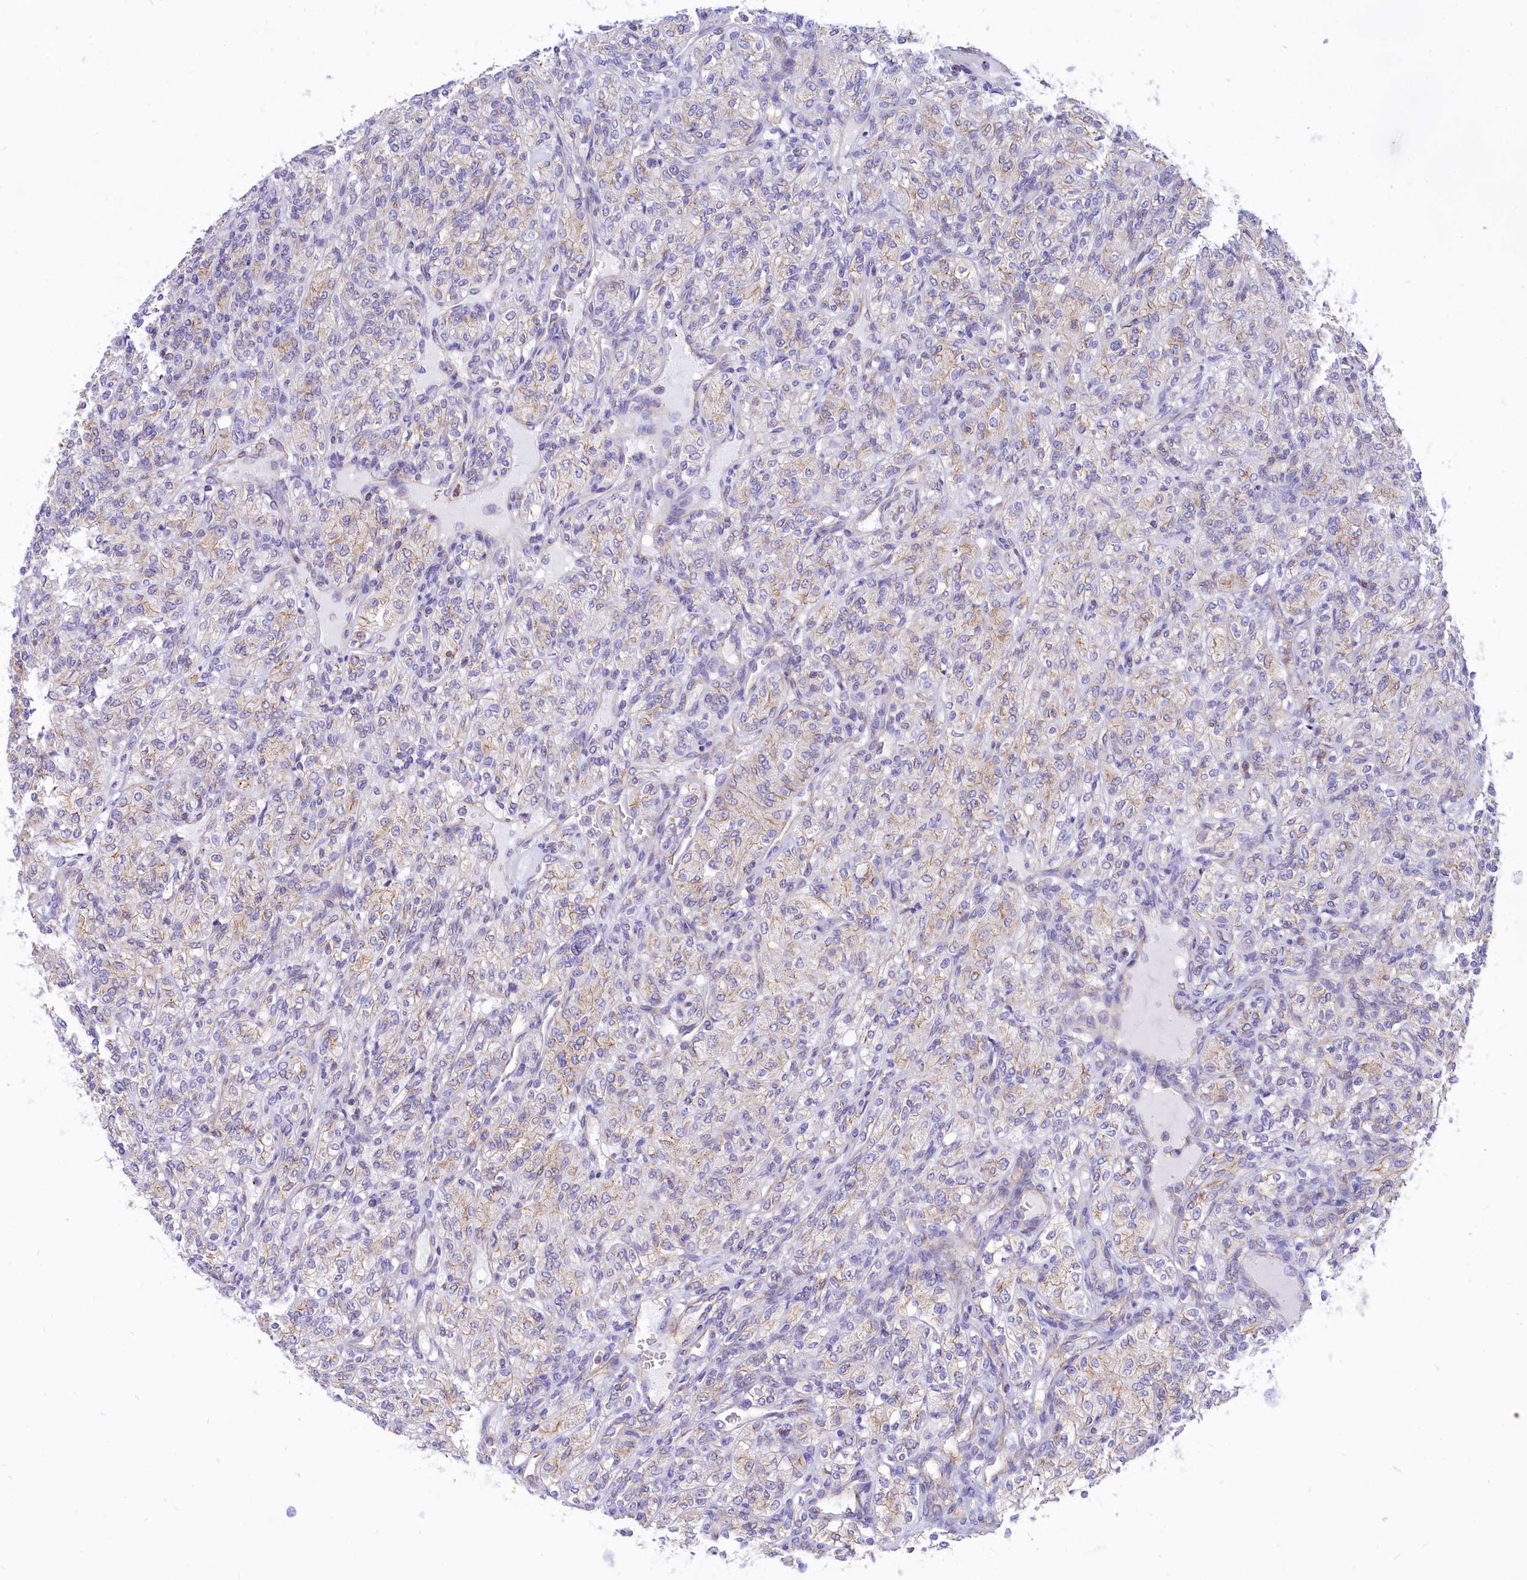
{"staining": {"intensity": "weak", "quantity": "<25%", "location": "cytoplasmic/membranous"}, "tissue": "renal cancer", "cell_type": "Tumor cells", "image_type": "cancer", "snomed": [{"axis": "morphology", "description": "Adenocarcinoma, NOS"}, {"axis": "topography", "description": "Kidney"}], "caption": "Renal cancer stained for a protein using IHC demonstrates no positivity tumor cells.", "gene": "SEPTIN9", "patient": {"sex": "male", "age": 77}}